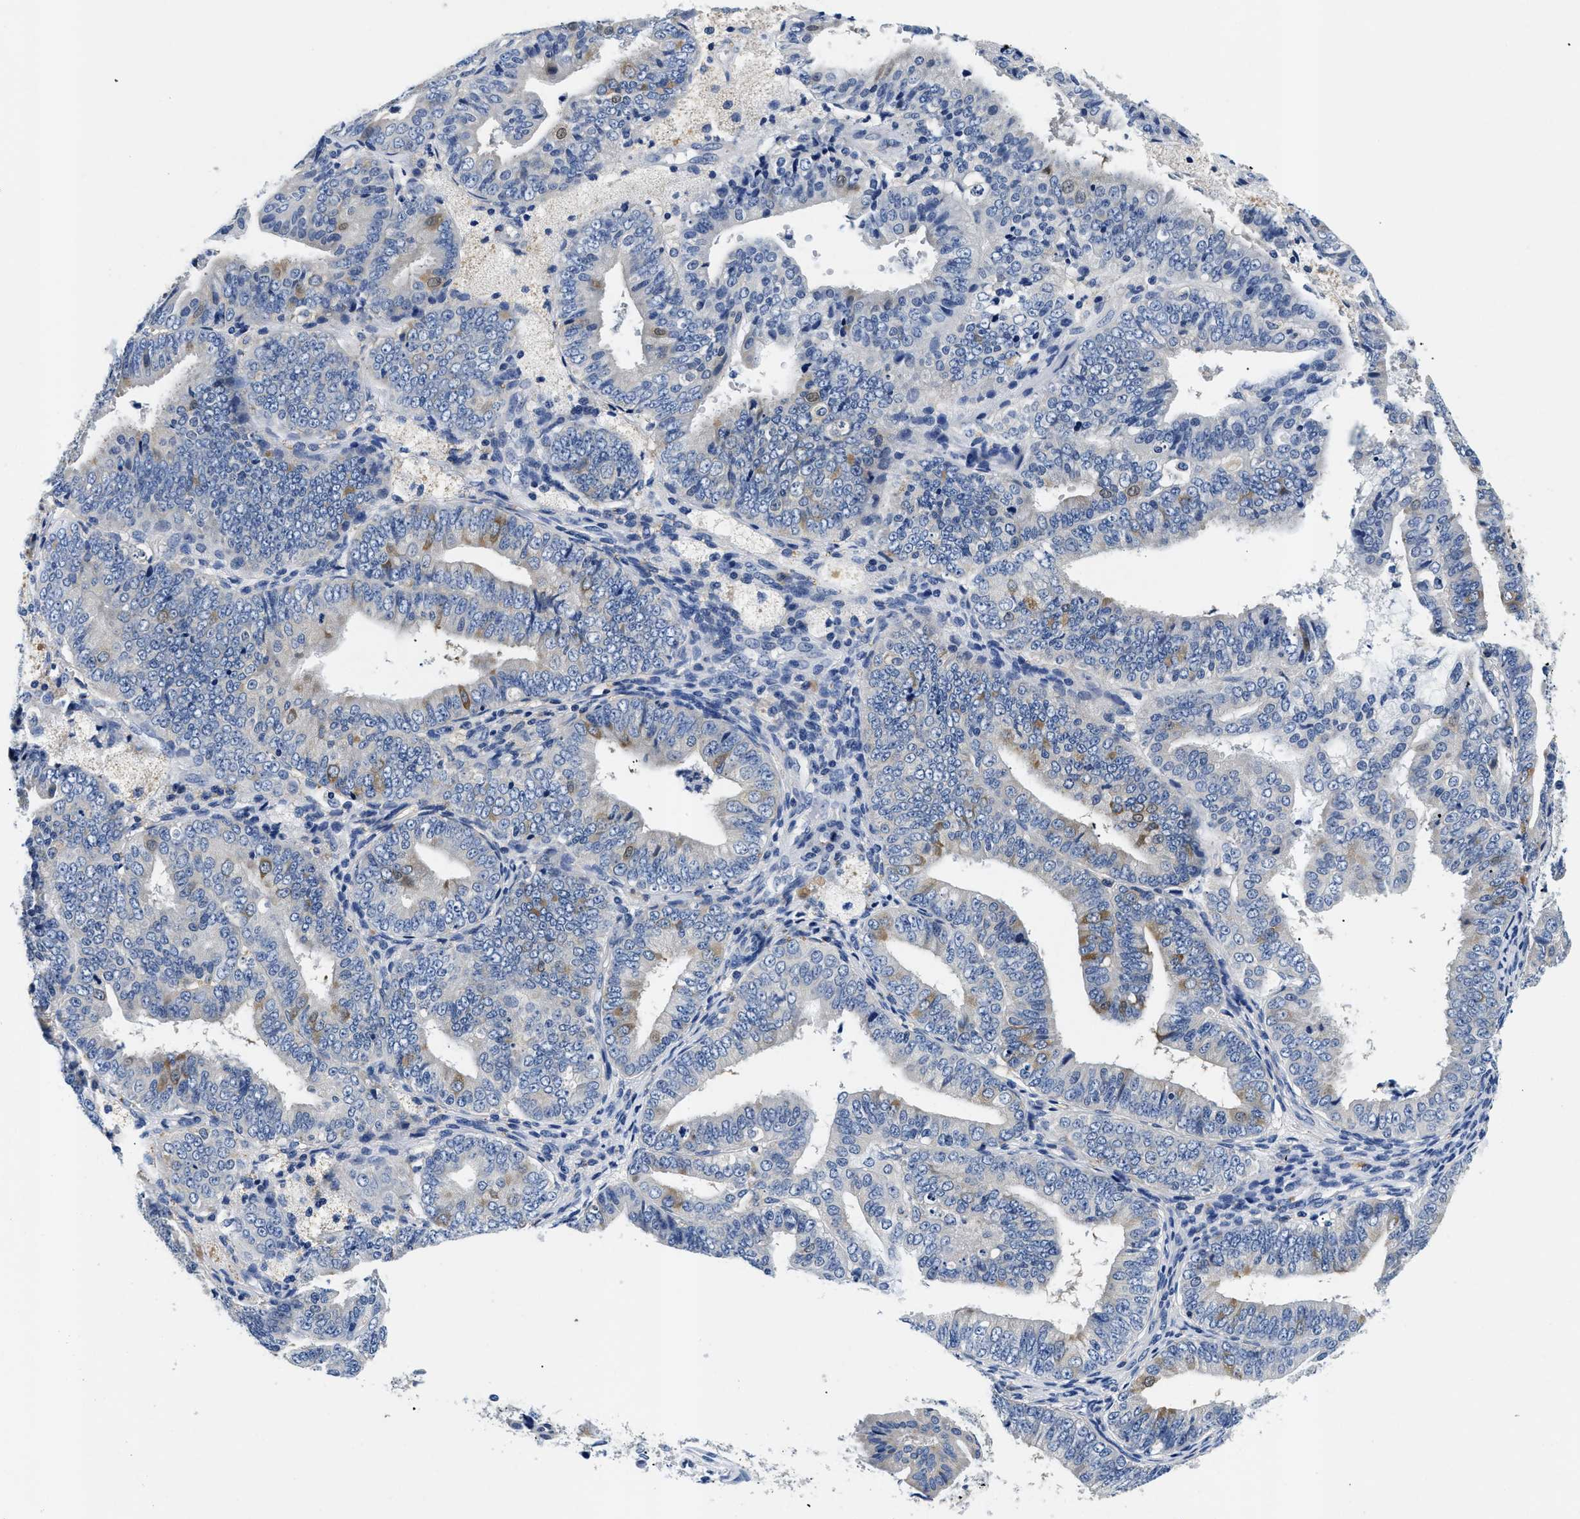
{"staining": {"intensity": "moderate", "quantity": "<25%", "location": "cytoplasmic/membranous"}, "tissue": "endometrial cancer", "cell_type": "Tumor cells", "image_type": "cancer", "snomed": [{"axis": "morphology", "description": "Adenocarcinoma, NOS"}, {"axis": "topography", "description": "Endometrium"}], "caption": "Immunohistochemical staining of human endometrial adenocarcinoma reveals moderate cytoplasmic/membranous protein staining in approximately <25% of tumor cells.", "gene": "MEA1", "patient": {"sex": "female", "age": 63}}